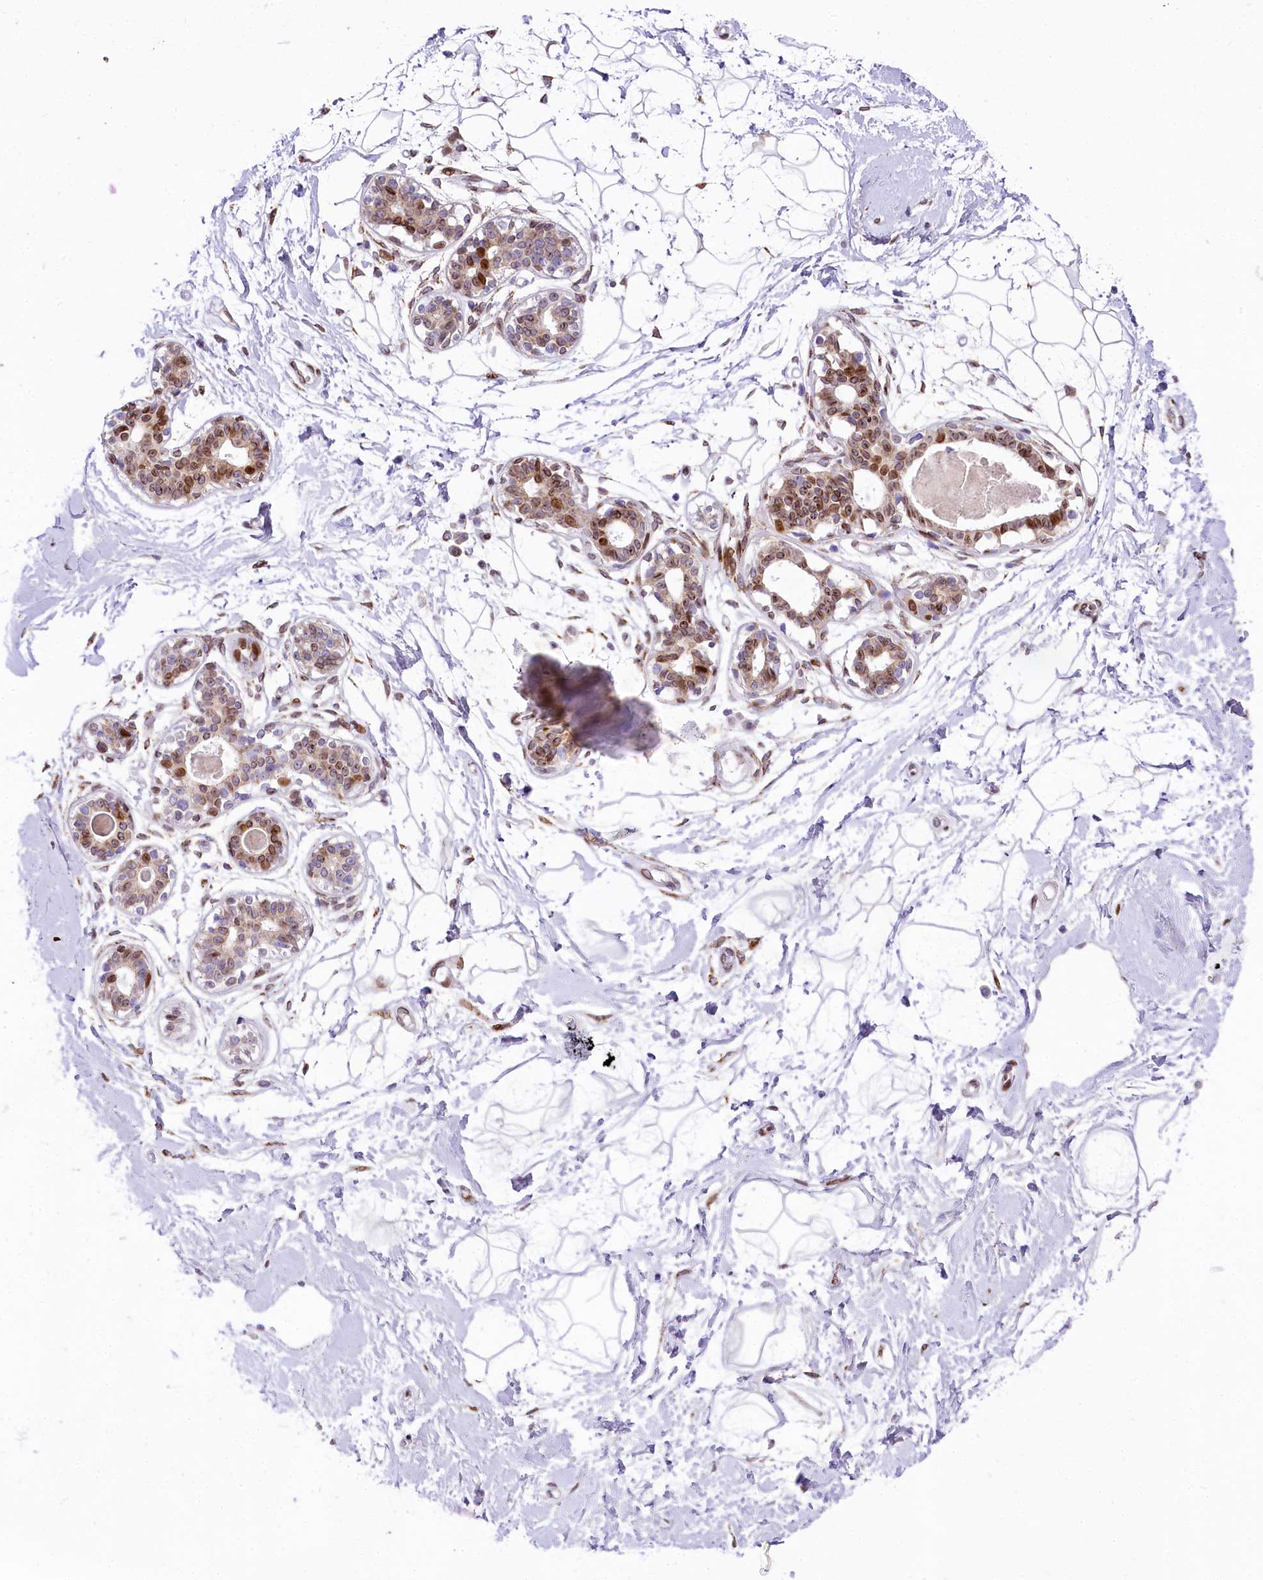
{"staining": {"intensity": "negative", "quantity": "none", "location": "none"}, "tissue": "breast", "cell_type": "Adipocytes", "image_type": "normal", "snomed": [{"axis": "morphology", "description": "Normal tissue, NOS"}, {"axis": "topography", "description": "Breast"}], "caption": "Human breast stained for a protein using immunohistochemistry (IHC) exhibits no positivity in adipocytes.", "gene": "PPIP5K2", "patient": {"sex": "female", "age": 45}}